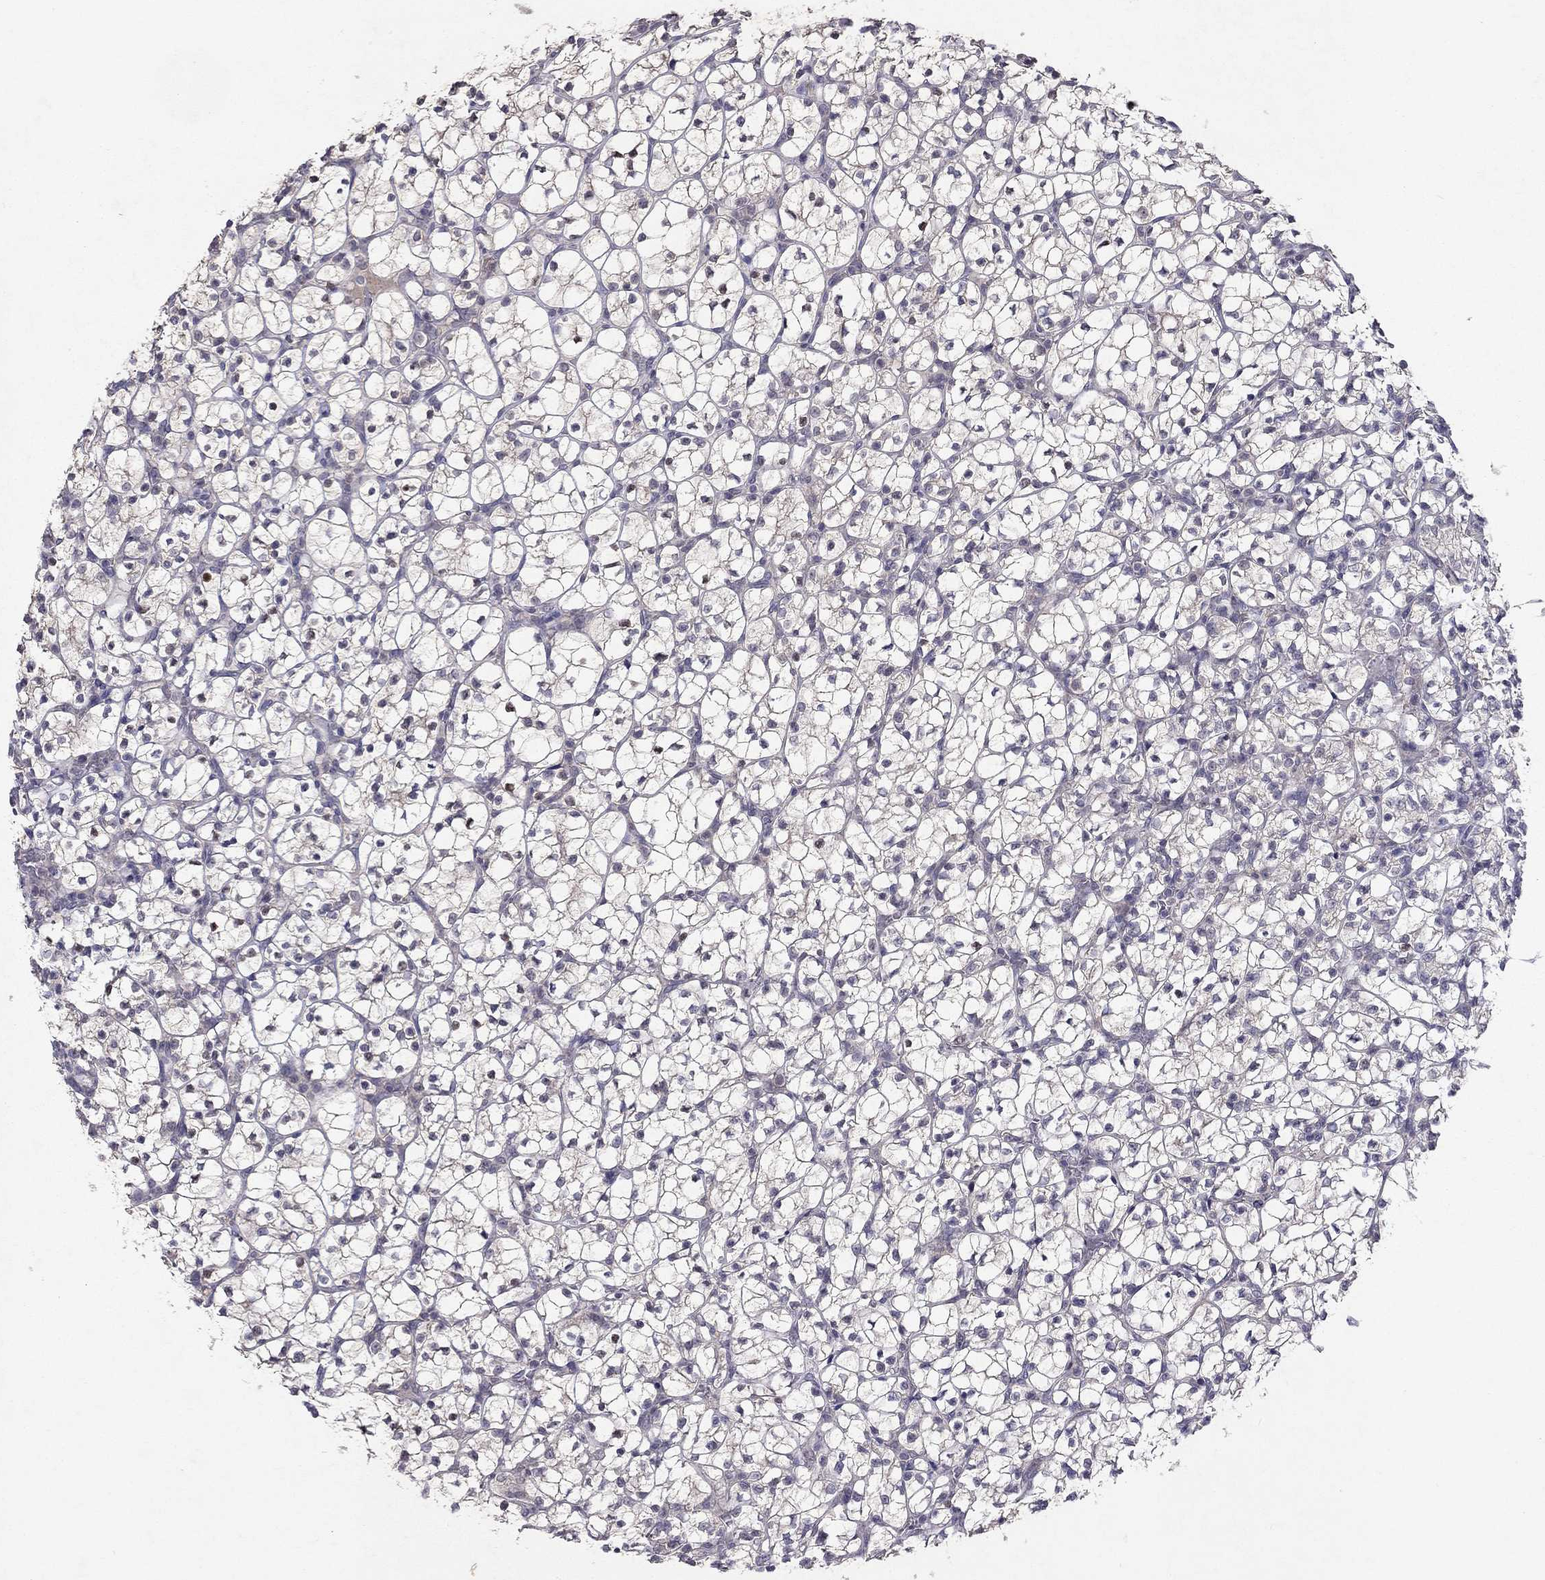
{"staining": {"intensity": "negative", "quantity": "none", "location": "none"}, "tissue": "renal cancer", "cell_type": "Tumor cells", "image_type": "cancer", "snomed": [{"axis": "morphology", "description": "Adenocarcinoma, NOS"}, {"axis": "topography", "description": "Kidney"}], "caption": "DAB (3,3'-diaminobenzidine) immunohistochemical staining of human renal cancer exhibits no significant staining in tumor cells.", "gene": "ESR2", "patient": {"sex": "female", "age": 89}}